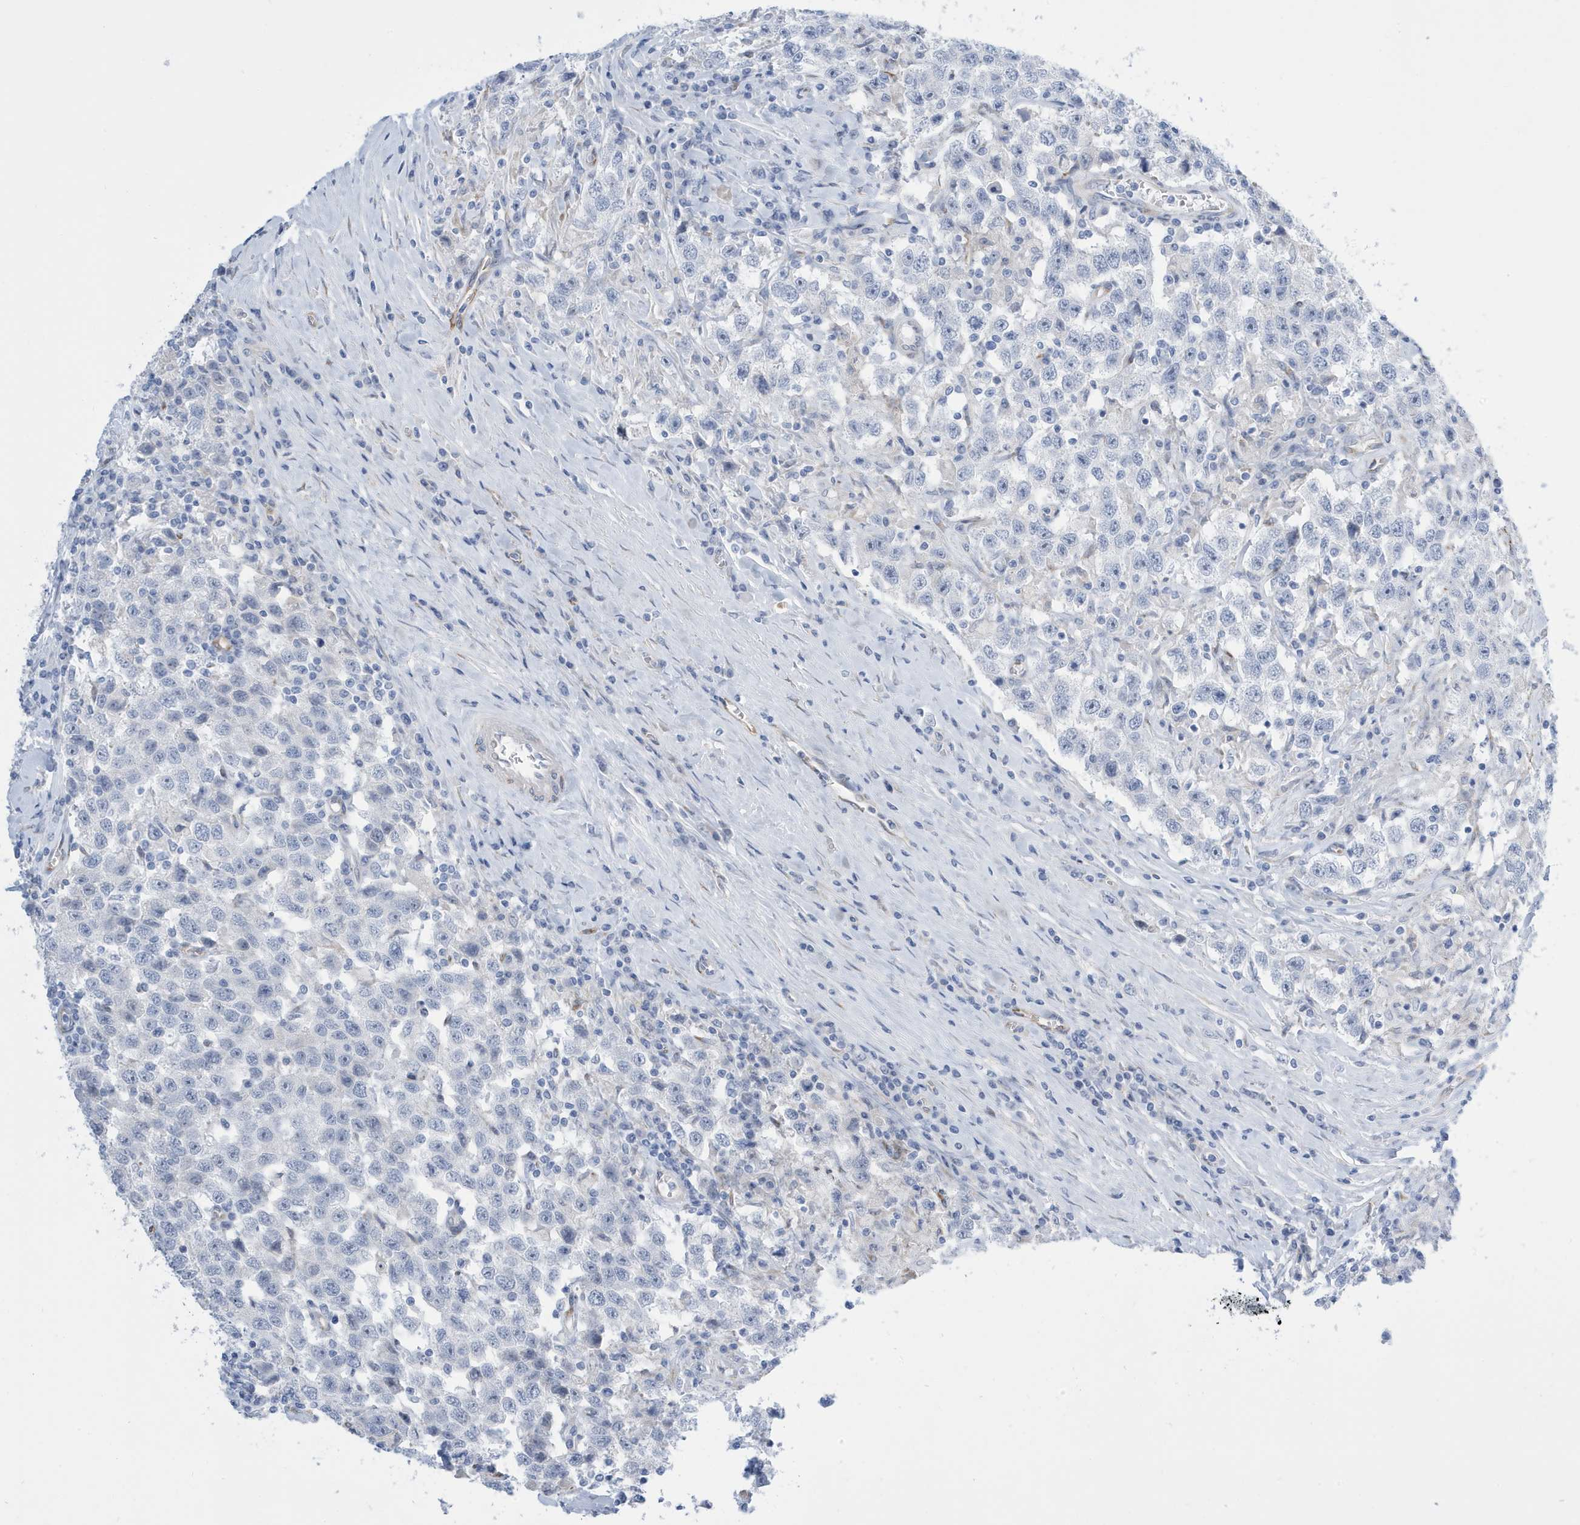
{"staining": {"intensity": "negative", "quantity": "none", "location": "none"}, "tissue": "testis cancer", "cell_type": "Tumor cells", "image_type": "cancer", "snomed": [{"axis": "morphology", "description": "Seminoma, NOS"}, {"axis": "topography", "description": "Testis"}], "caption": "Immunohistochemical staining of testis seminoma demonstrates no significant staining in tumor cells. Brightfield microscopy of immunohistochemistry stained with DAB (3,3'-diaminobenzidine) (brown) and hematoxylin (blue), captured at high magnification.", "gene": "SEMA3F", "patient": {"sex": "male", "age": 41}}